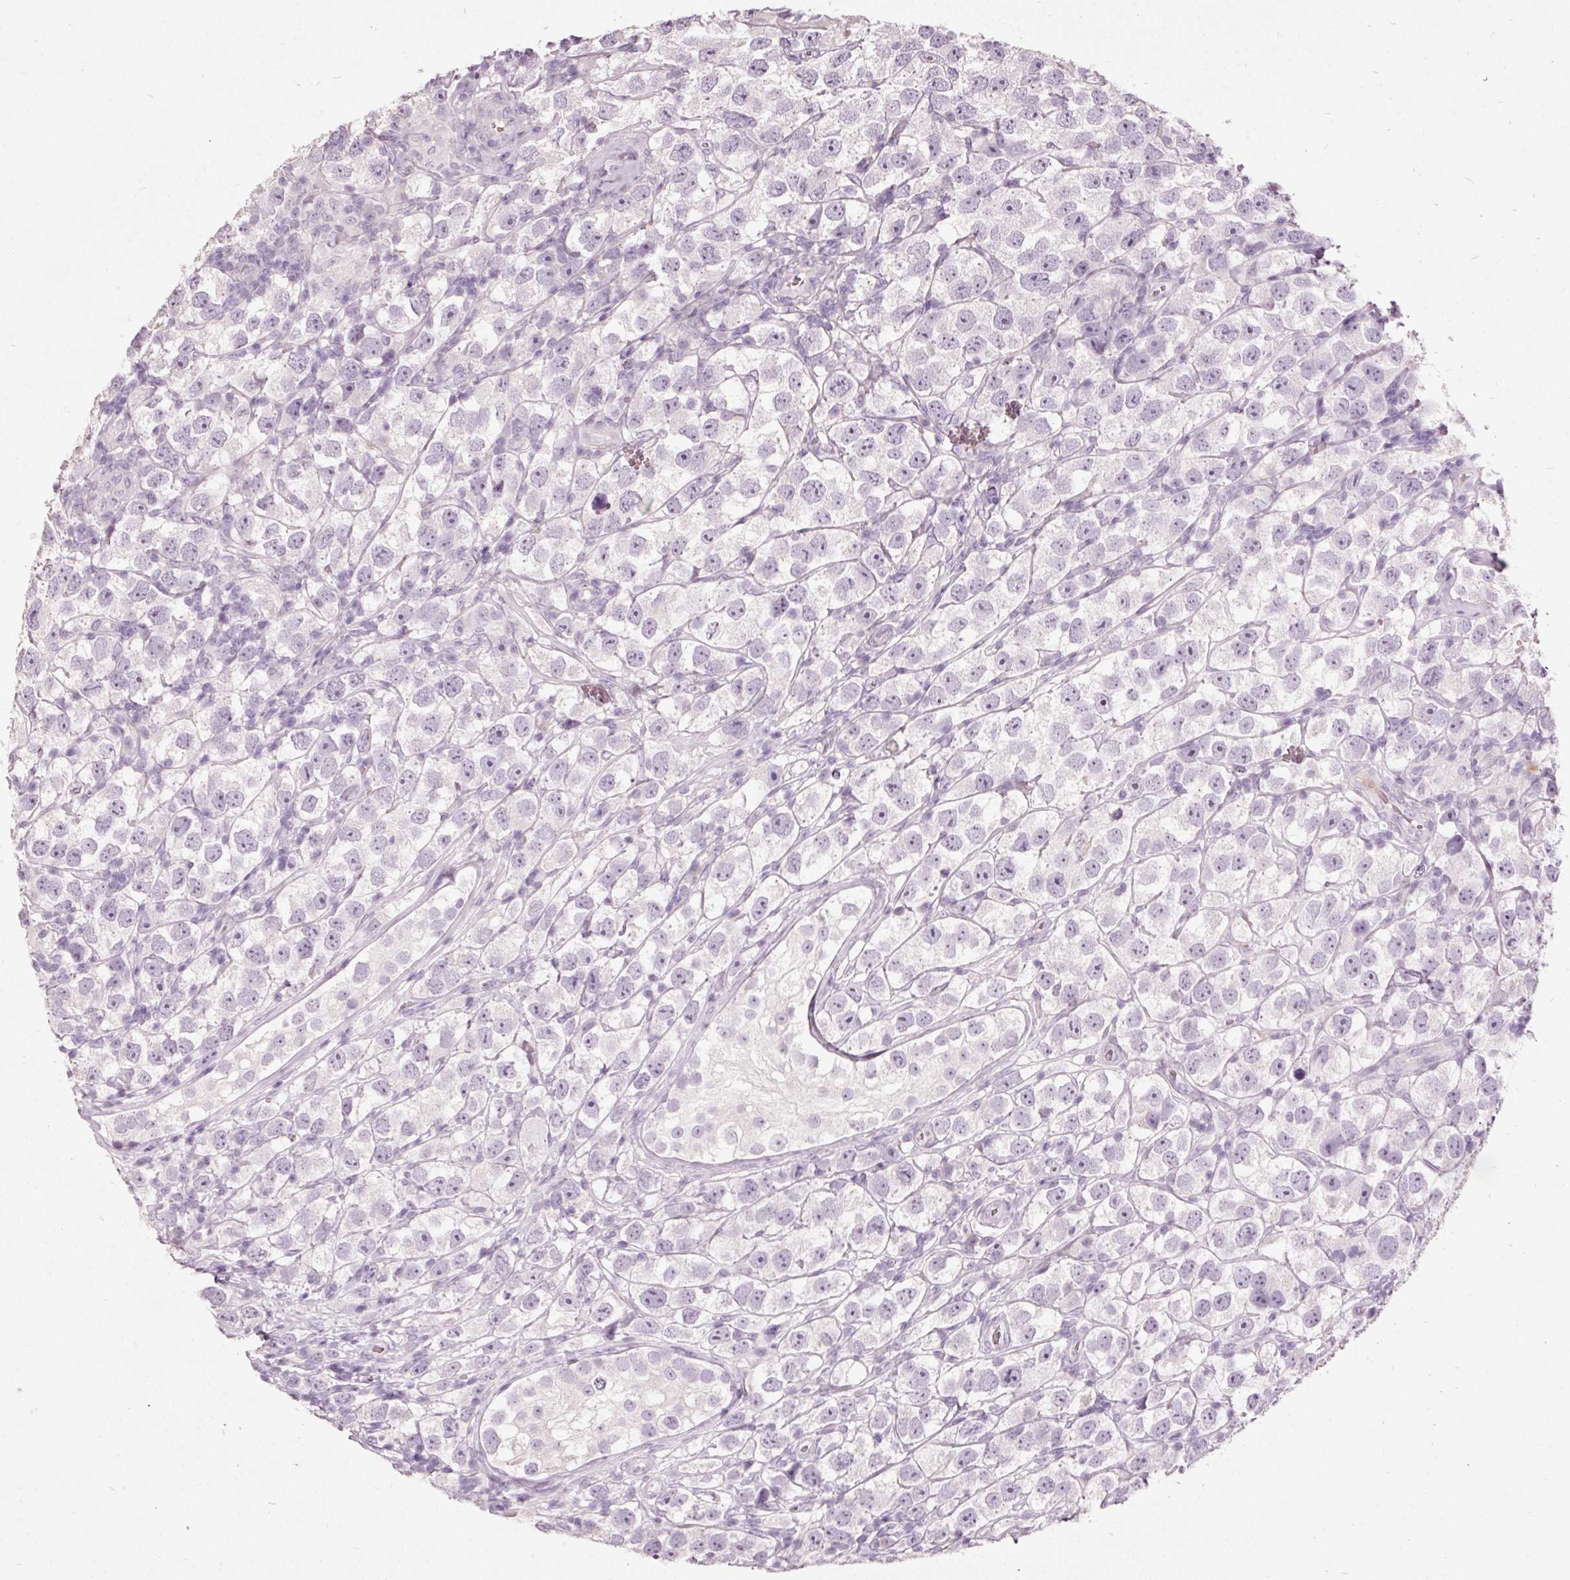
{"staining": {"intensity": "negative", "quantity": "none", "location": "none"}, "tissue": "testis cancer", "cell_type": "Tumor cells", "image_type": "cancer", "snomed": [{"axis": "morphology", "description": "Seminoma, NOS"}, {"axis": "topography", "description": "Testis"}], "caption": "Immunohistochemistry micrograph of seminoma (testis) stained for a protein (brown), which reveals no positivity in tumor cells.", "gene": "MUC5AC", "patient": {"sex": "male", "age": 26}}